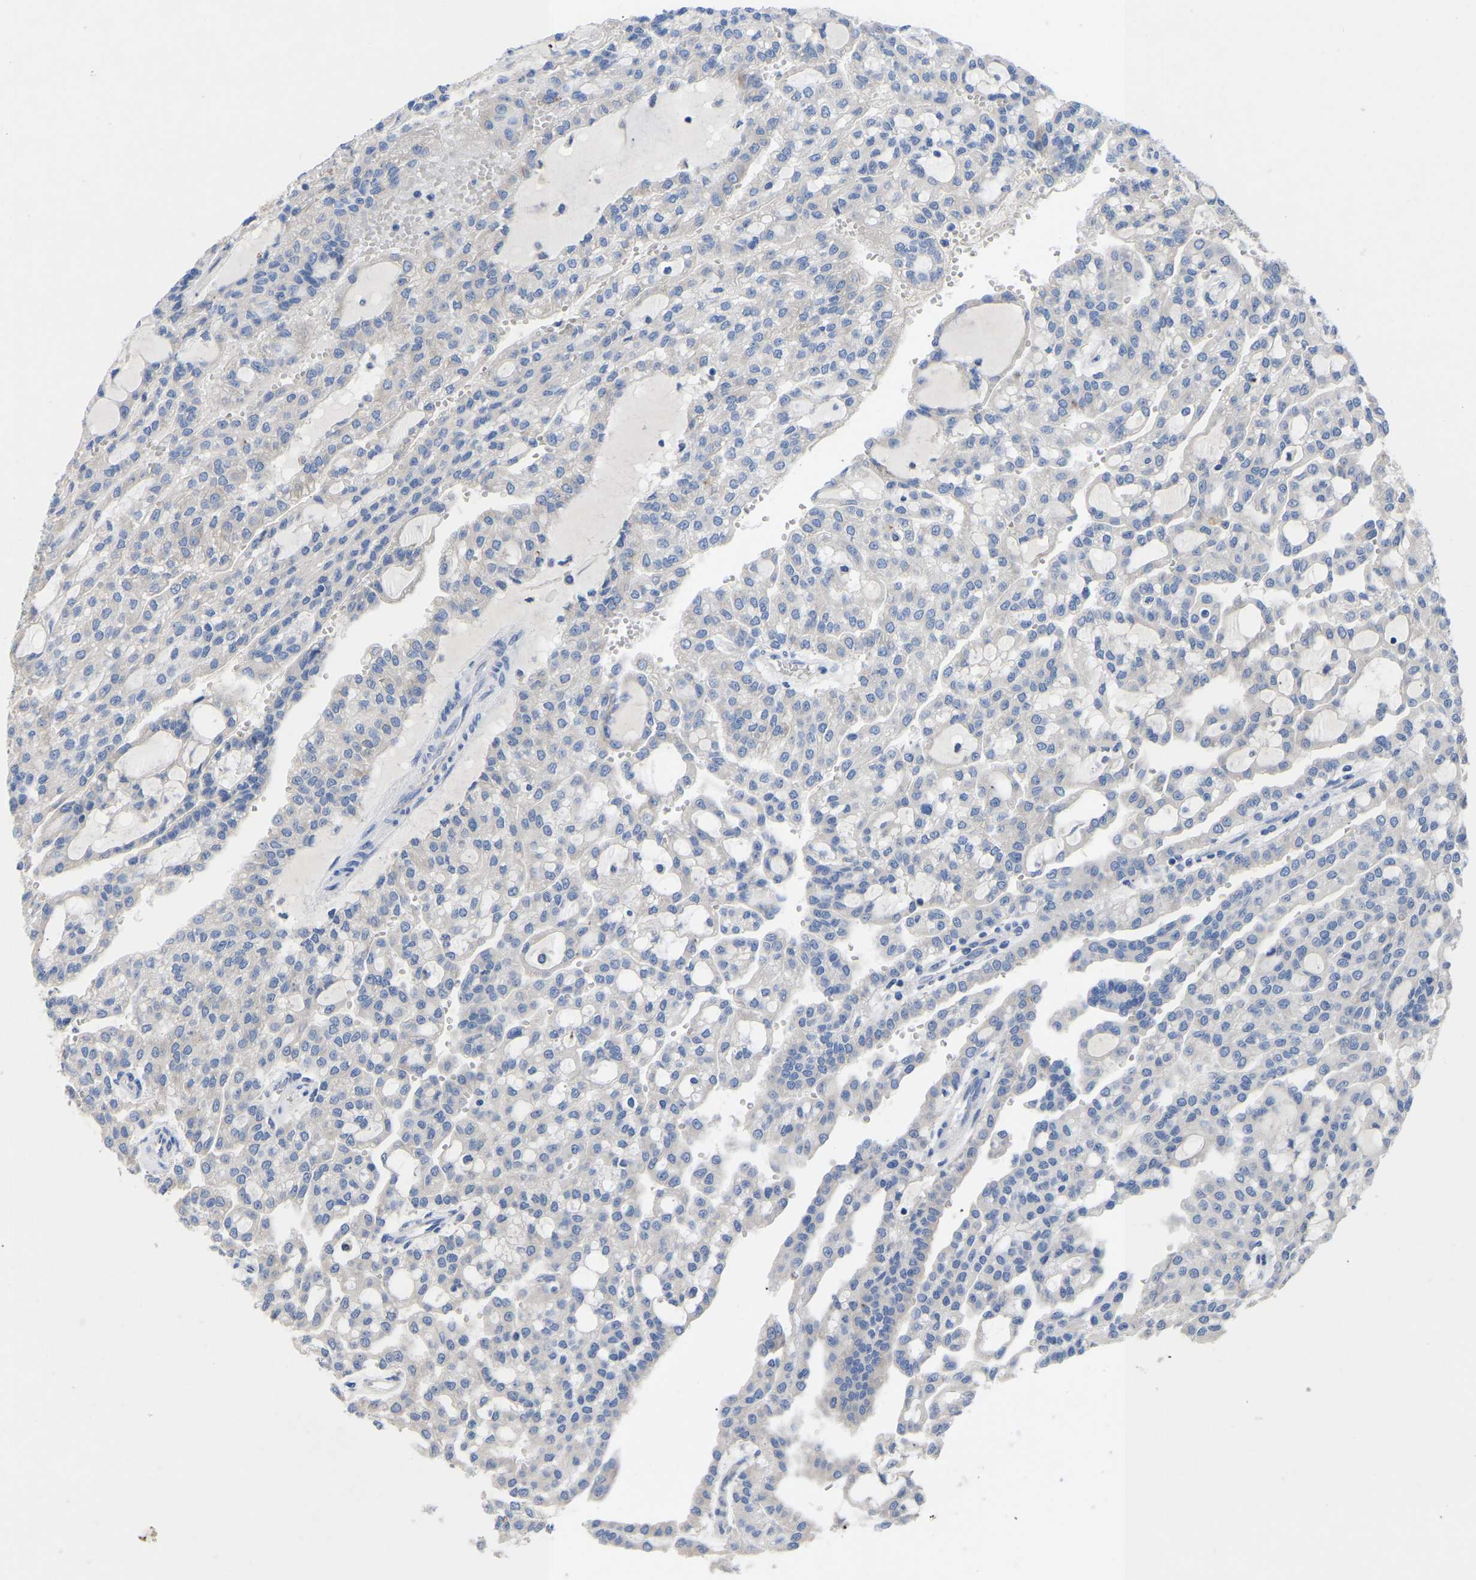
{"staining": {"intensity": "negative", "quantity": "none", "location": "none"}, "tissue": "renal cancer", "cell_type": "Tumor cells", "image_type": "cancer", "snomed": [{"axis": "morphology", "description": "Adenocarcinoma, NOS"}, {"axis": "topography", "description": "Kidney"}], "caption": "This image is of renal adenocarcinoma stained with immunohistochemistry to label a protein in brown with the nuclei are counter-stained blue. There is no positivity in tumor cells. The staining is performed using DAB brown chromogen with nuclei counter-stained in using hematoxylin.", "gene": "ABCA10", "patient": {"sex": "male", "age": 63}}